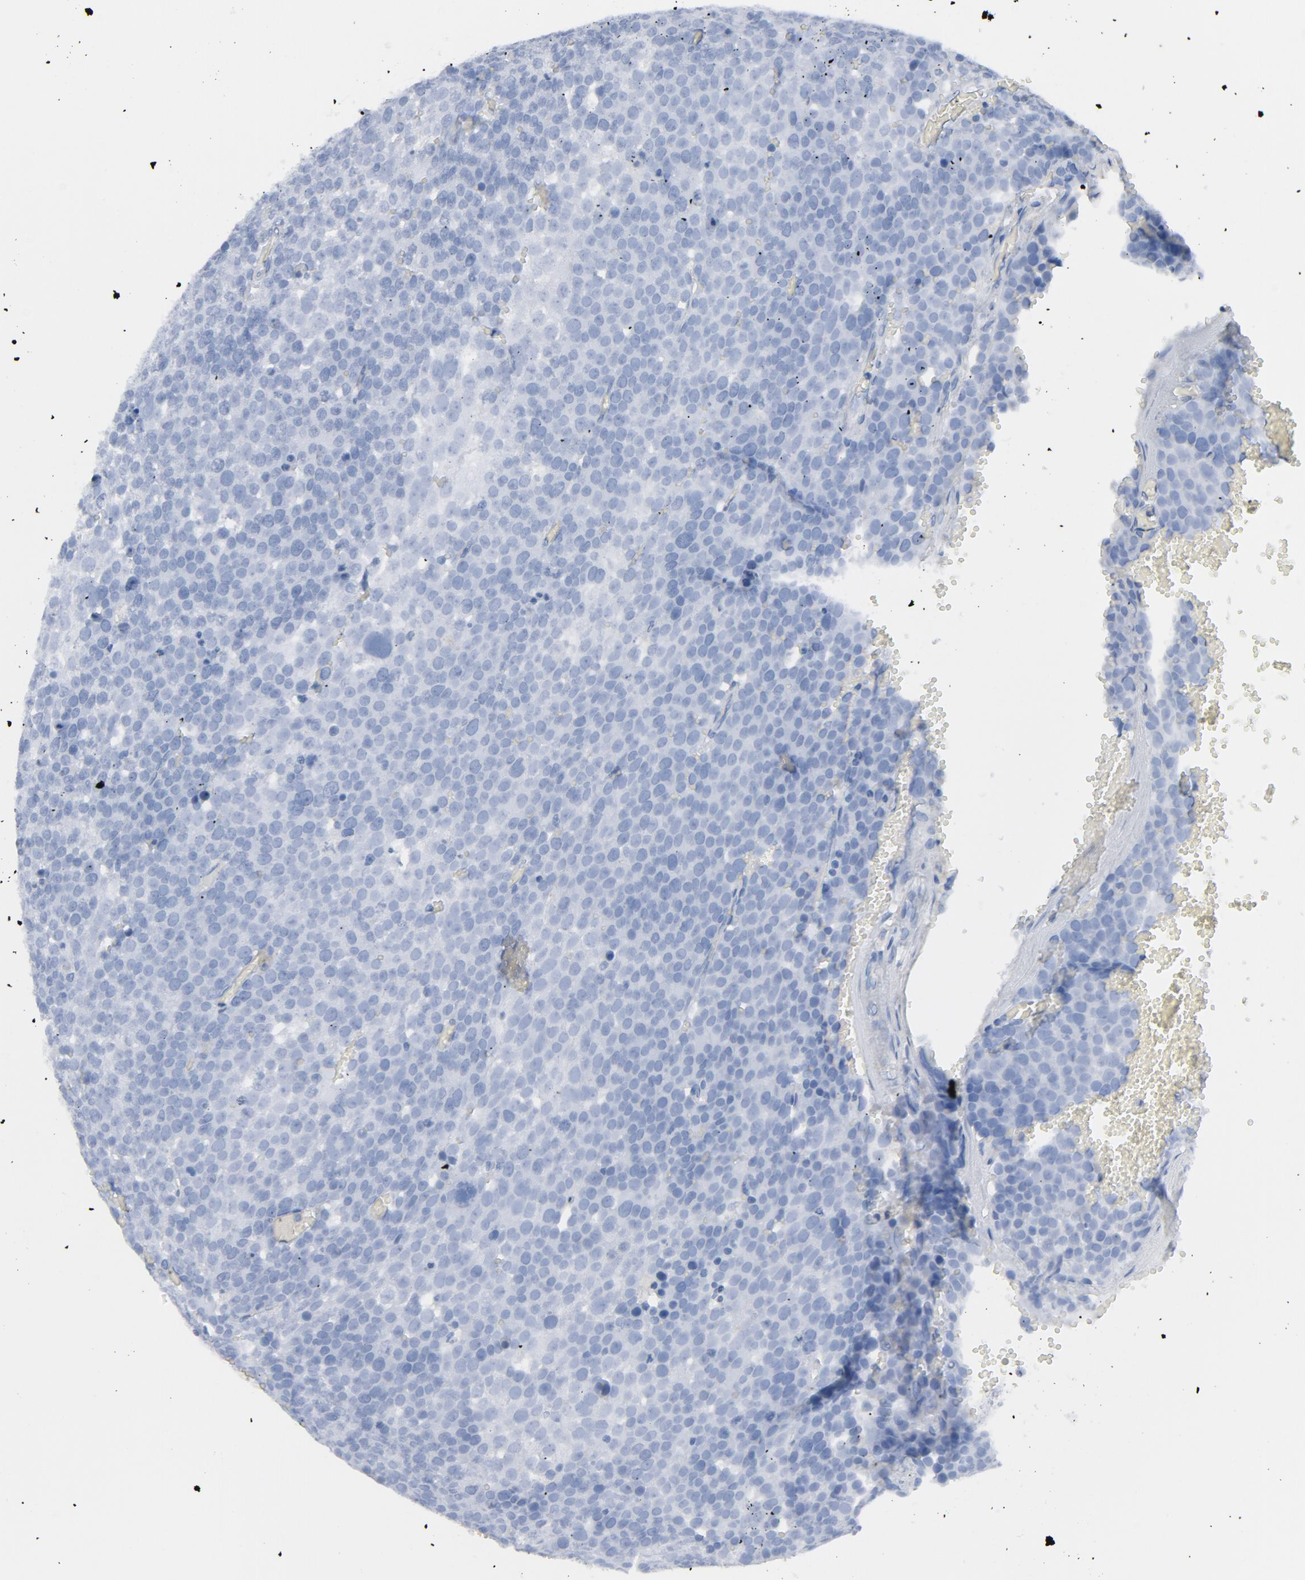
{"staining": {"intensity": "negative", "quantity": "none", "location": "none"}, "tissue": "testis cancer", "cell_type": "Tumor cells", "image_type": "cancer", "snomed": [{"axis": "morphology", "description": "Seminoma, NOS"}, {"axis": "topography", "description": "Testis"}], "caption": "Protein analysis of testis seminoma reveals no significant expression in tumor cells. (Stains: DAB immunohistochemistry with hematoxylin counter stain, Microscopy: brightfield microscopy at high magnification).", "gene": "C14orf119", "patient": {"sex": "male", "age": 71}}